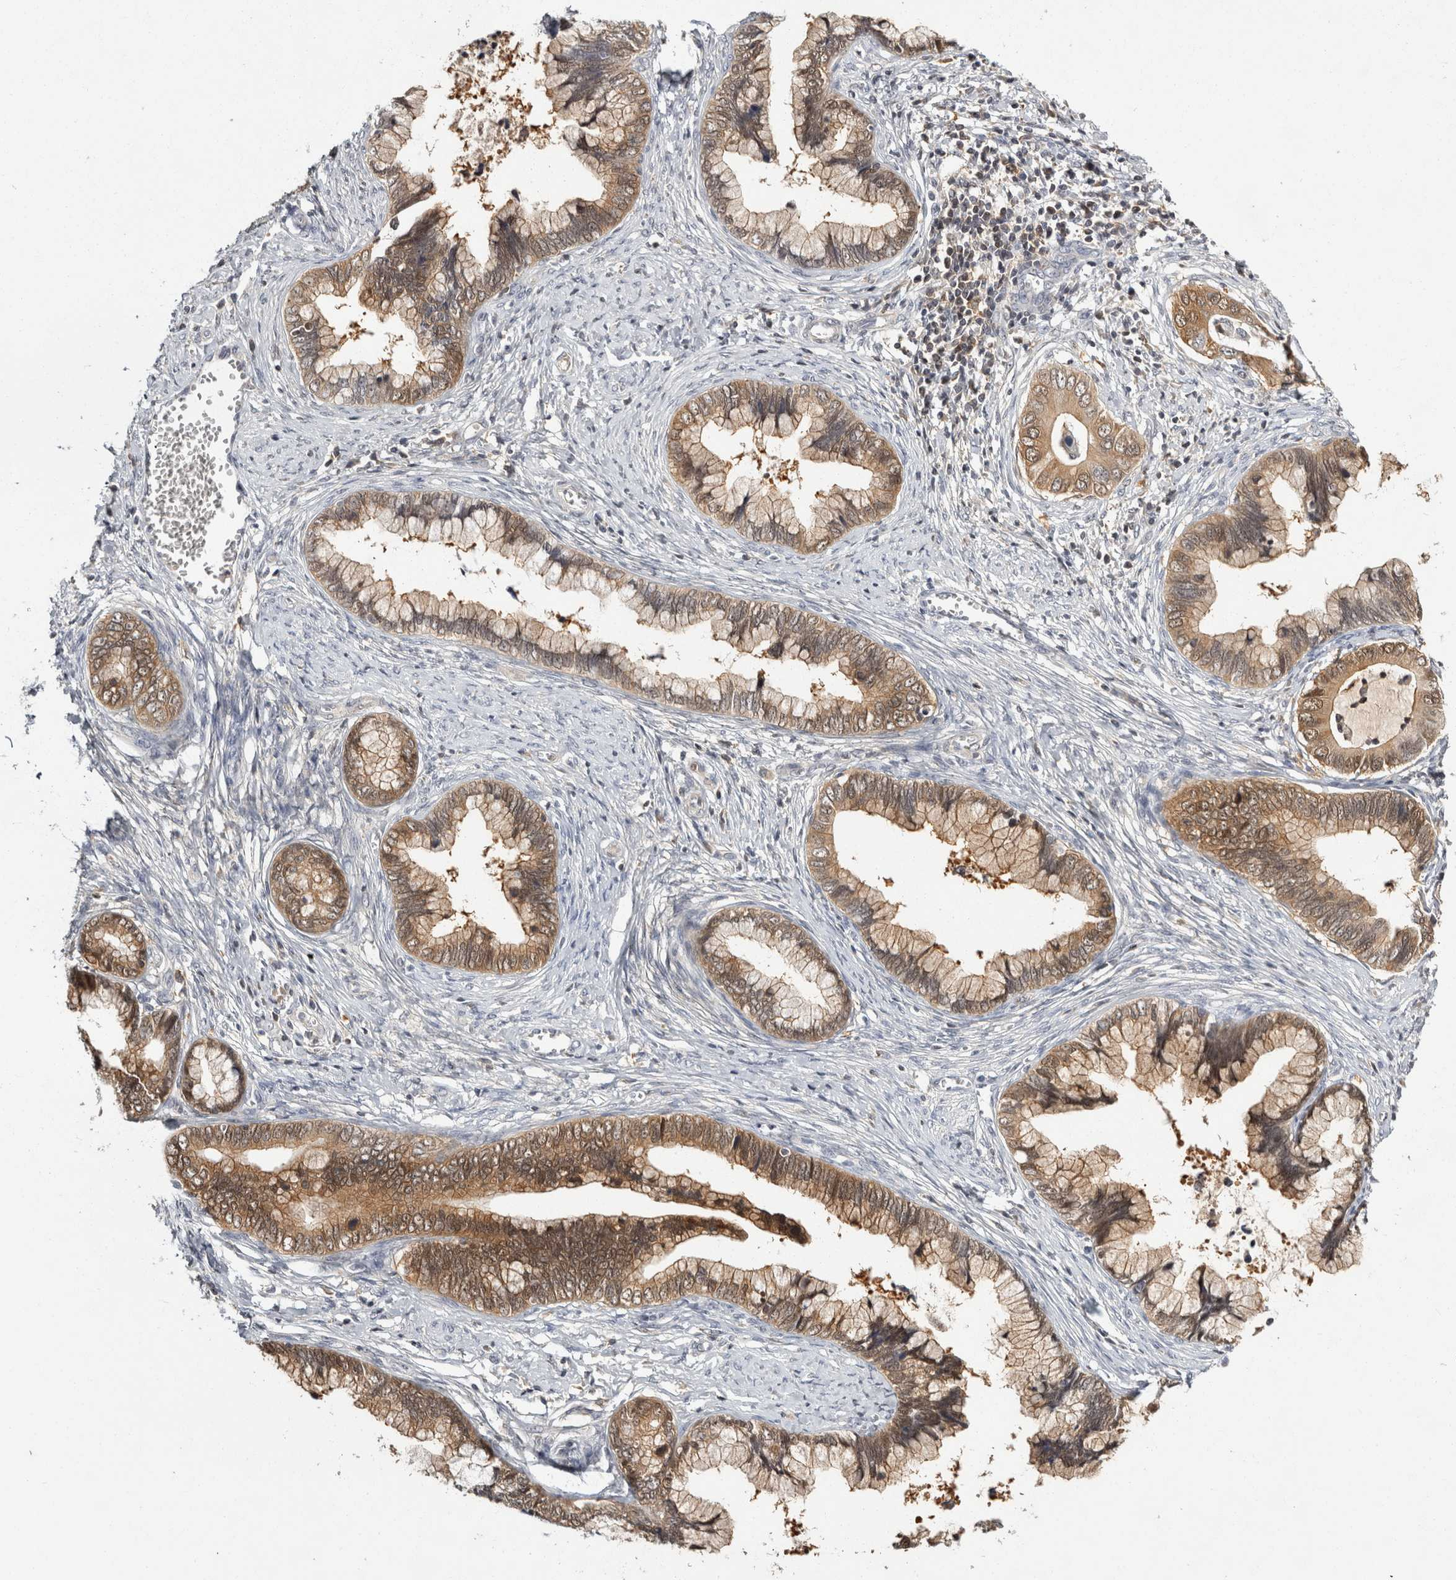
{"staining": {"intensity": "weak", "quantity": ">75%", "location": "cytoplasmic/membranous"}, "tissue": "cervical cancer", "cell_type": "Tumor cells", "image_type": "cancer", "snomed": [{"axis": "morphology", "description": "Adenocarcinoma, NOS"}, {"axis": "topography", "description": "Cervix"}], "caption": "Cervical cancer tissue reveals weak cytoplasmic/membranous positivity in about >75% of tumor cells, visualized by immunohistochemistry.", "gene": "ACAT2", "patient": {"sex": "female", "age": 44}}